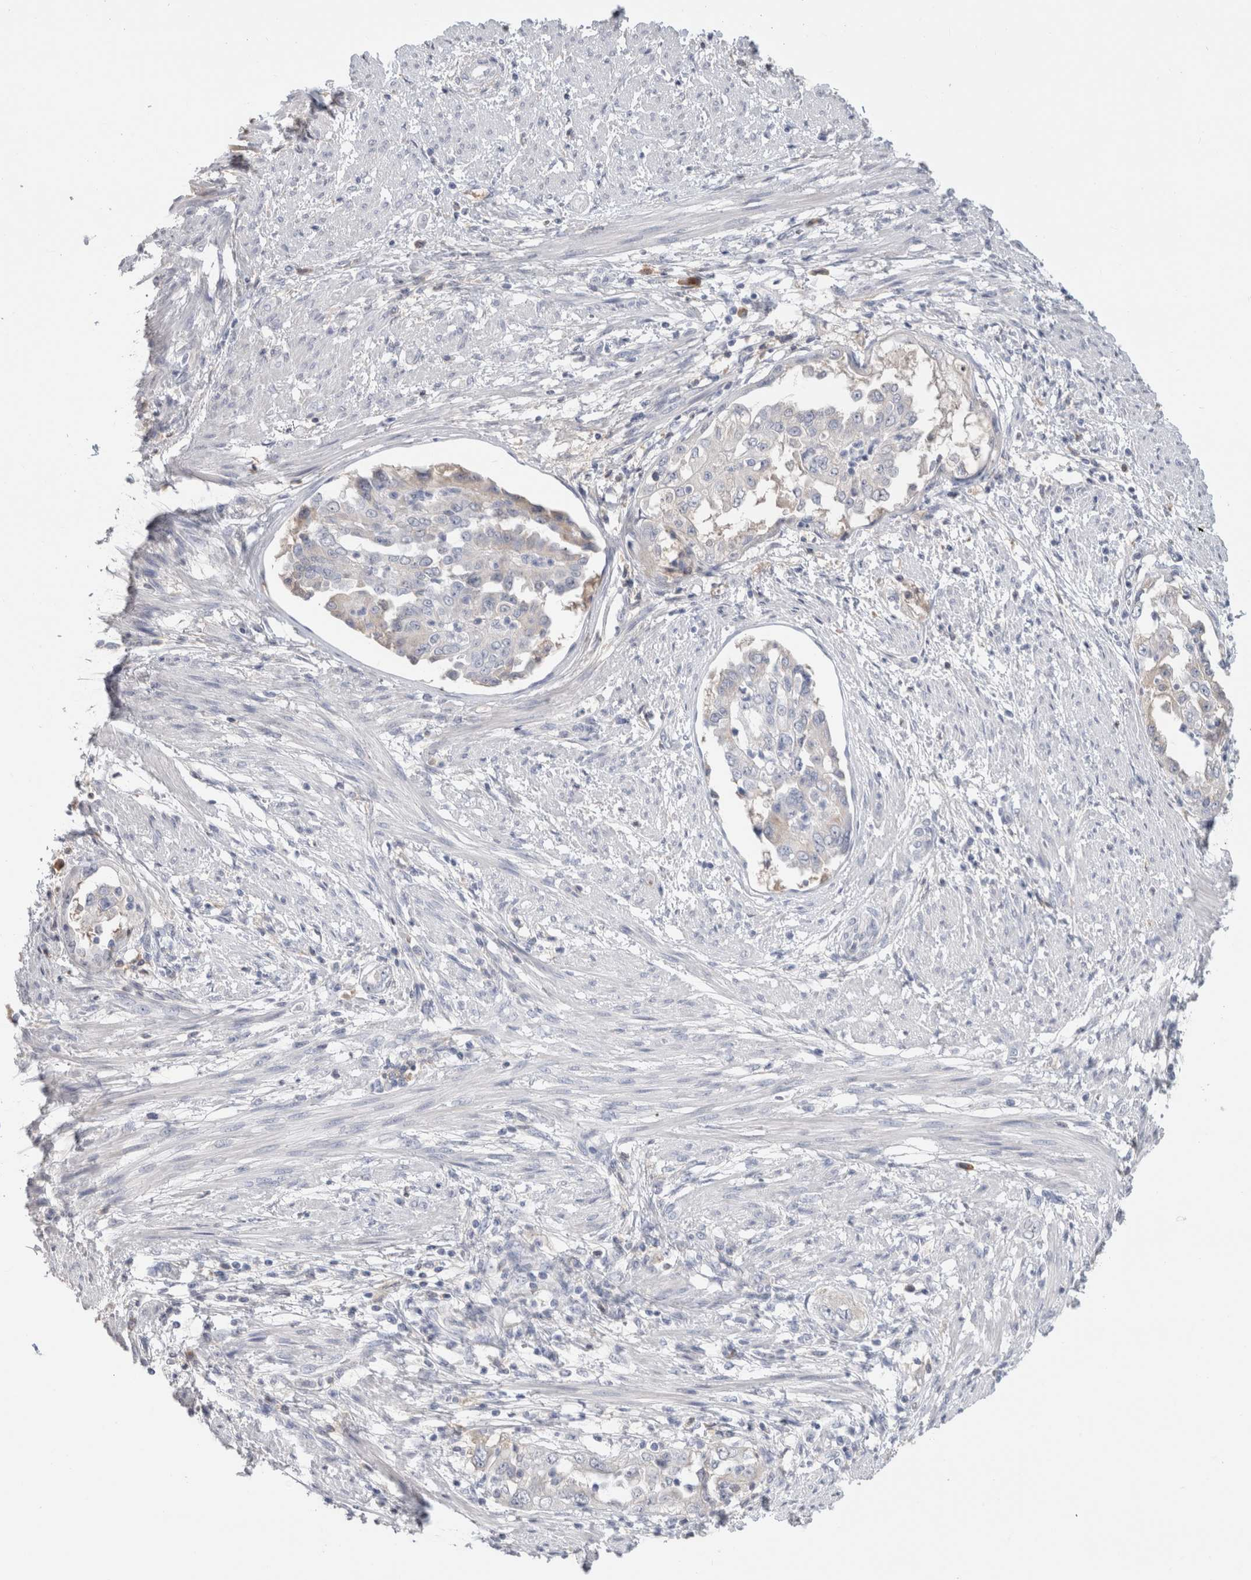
{"staining": {"intensity": "negative", "quantity": "none", "location": "none"}, "tissue": "endometrial cancer", "cell_type": "Tumor cells", "image_type": "cancer", "snomed": [{"axis": "morphology", "description": "Adenocarcinoma, NOS"}, {"axis": "topography", "description": "Endometrium"}], "caption": "Endometrial cancer was stained to show a protein in brown. There is no significant staining in tumor cells.", "gene": "SCGB1A1", "patient": {"sex": "female", "age": 85}}